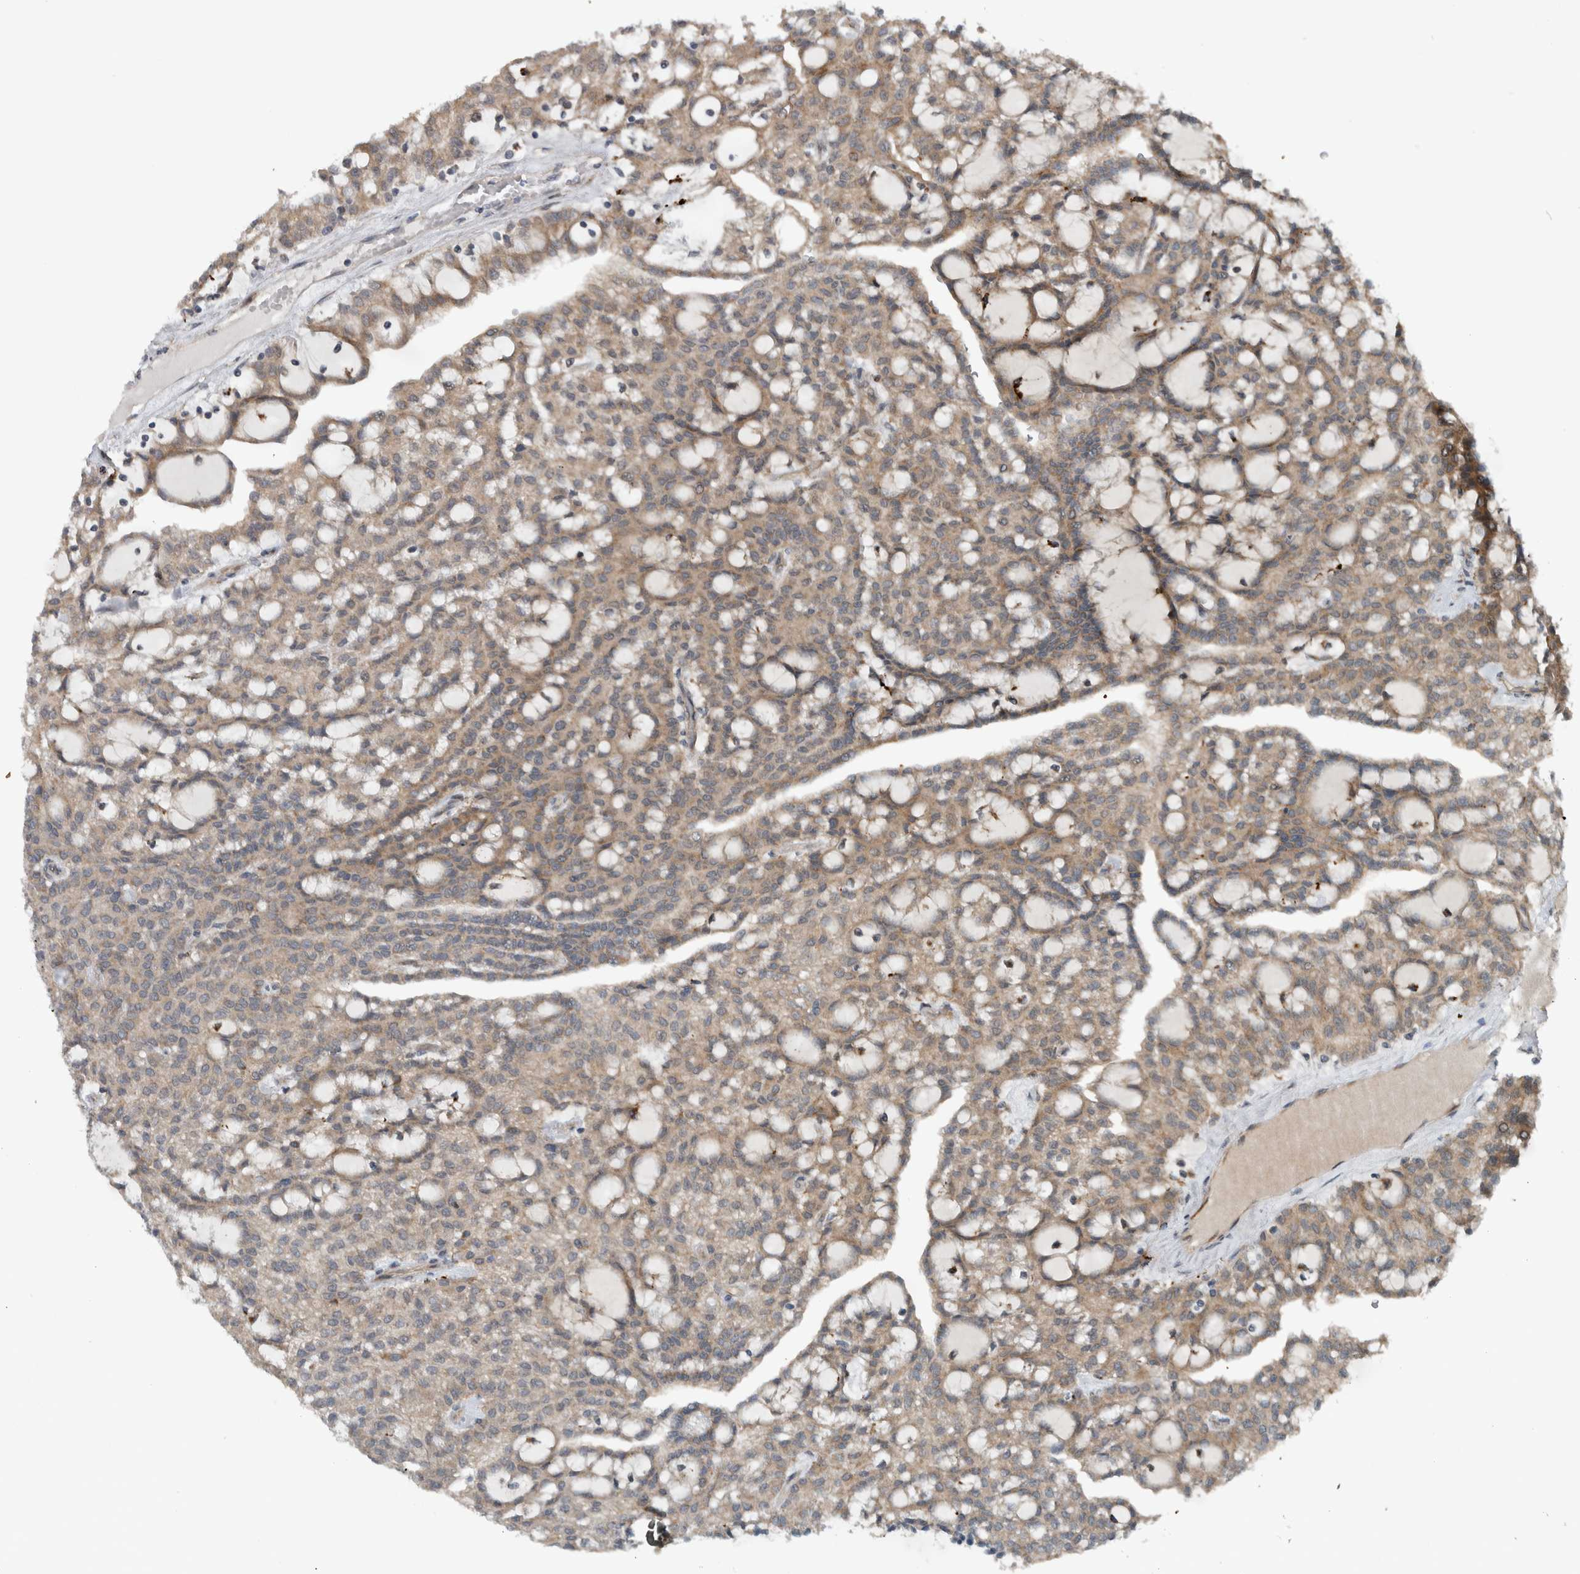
{"staining": {"intensity": "weak", "quantity": ">75%", "location": "cytoplasmic/membranous"}, "tissue": "renal cancer", "cell_type": "Tumor cells", "image_type": "cancer", "snomed": [{"axis": "morphology", "description": "Adenocarcinoma, NOS"}, {"axis": "topography", "description": "Kidney"}], "caption": "Immunohistochemical staining of renal cancer reveals low levels of weak cytoplasmic/membranous expression in approximately >75% of tumor cells.", "gene": "GBA2", "patient": {"sex": "male", "age": 63}}